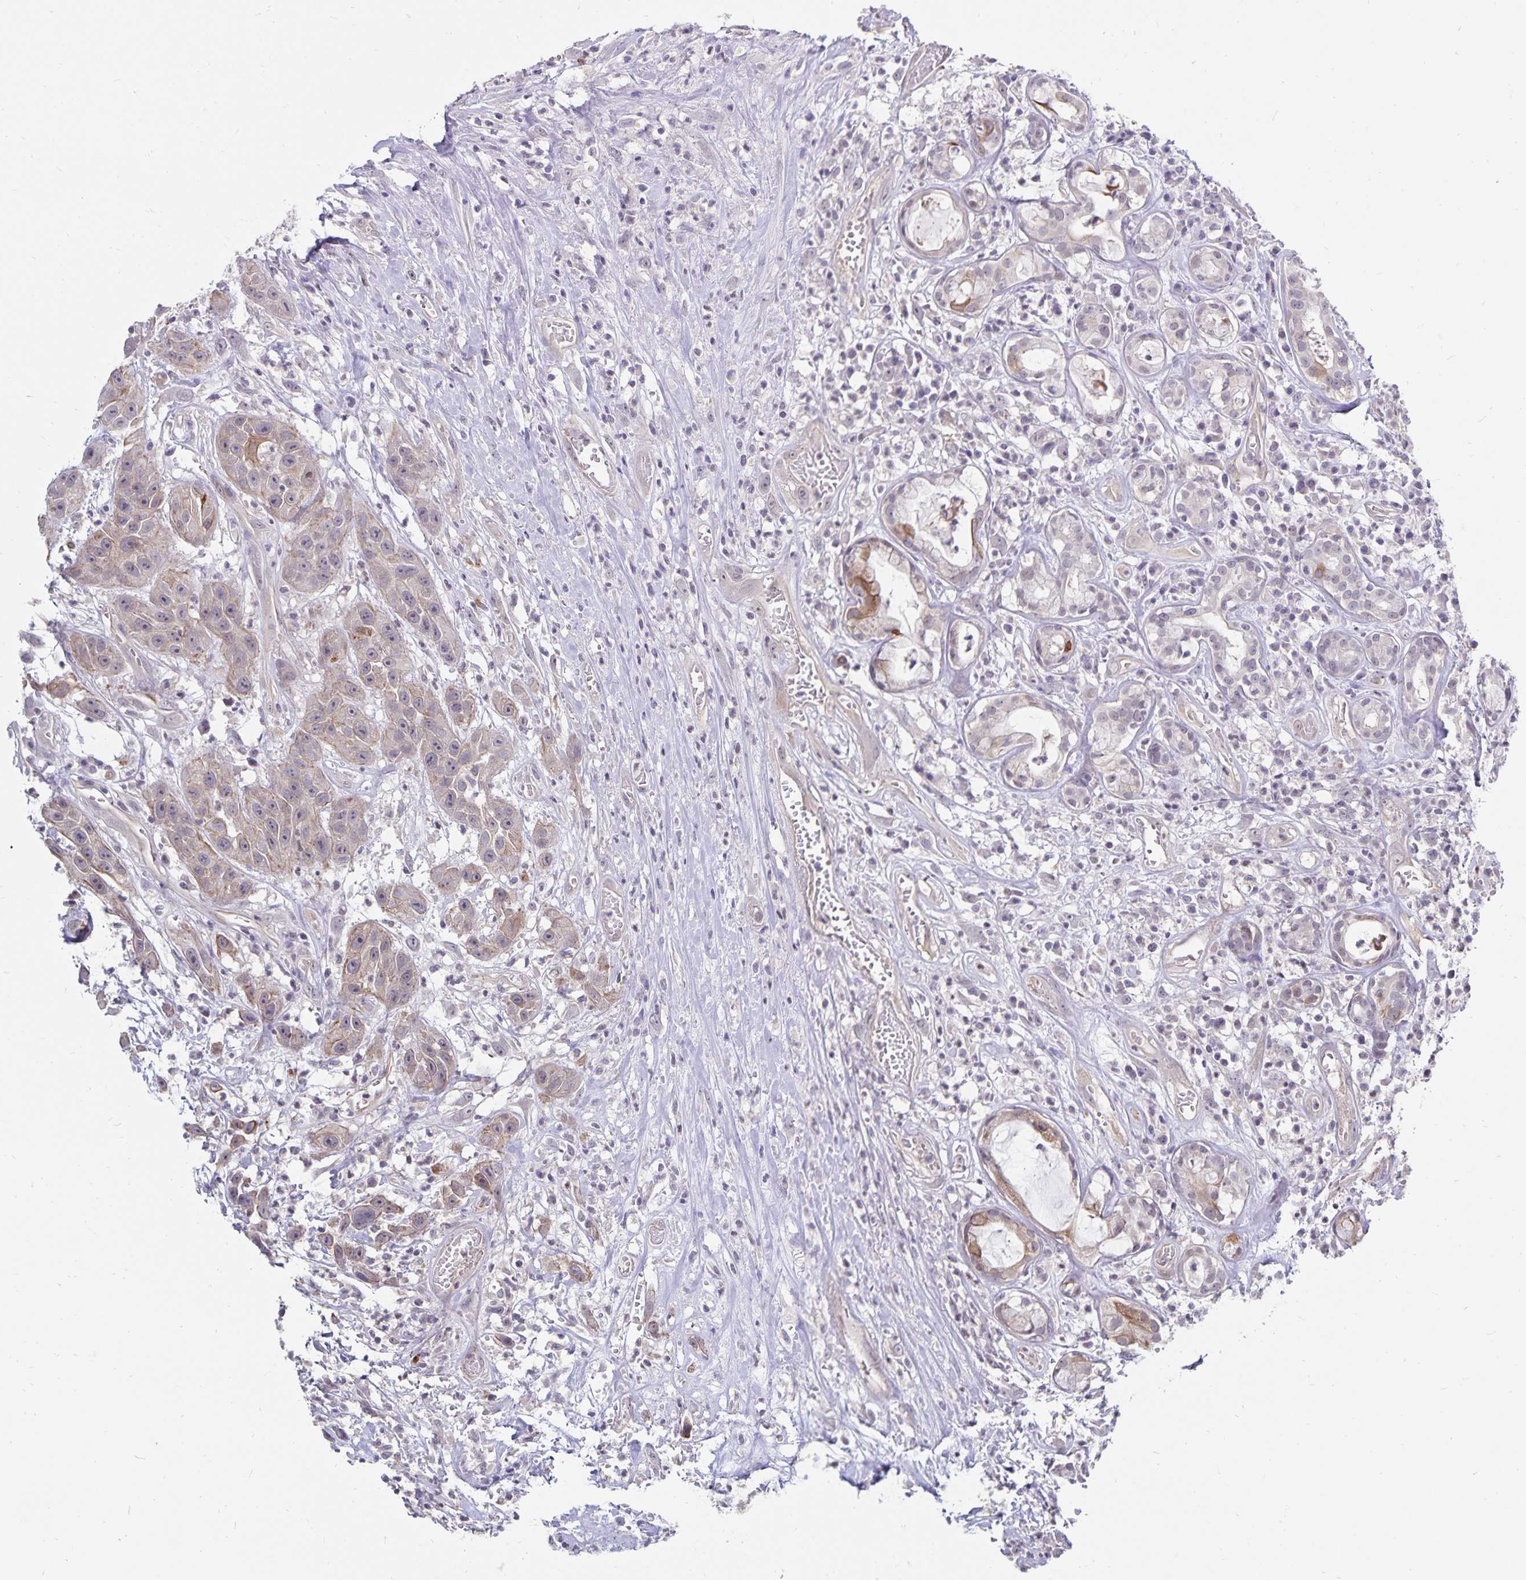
{"staining": {"intensity": "strong", "quantity": "<25%", "location": "cytoplasmic/membranous"}, "tissue": "head and neck cancer", "cell_type": "Tumor cells", "image_type": "cancer", "snomed": [{"axis": "morphology", "description": "Squamous cell carcinoma, NOS"}, {"axis": "topography", "description": "Head-Neck"}], "caption": "Tumor cells display medium levels of strong cytoplasmic/membranous positivity in approximately <25% of cells in human head and neck cancer. The staining was performed using DAB, with brown indicating positive protein expression. Nuclei are stained blue with hematoxylin.", "gene": "CDKN2B", "patient": {"sex": "male", "age": 57}}